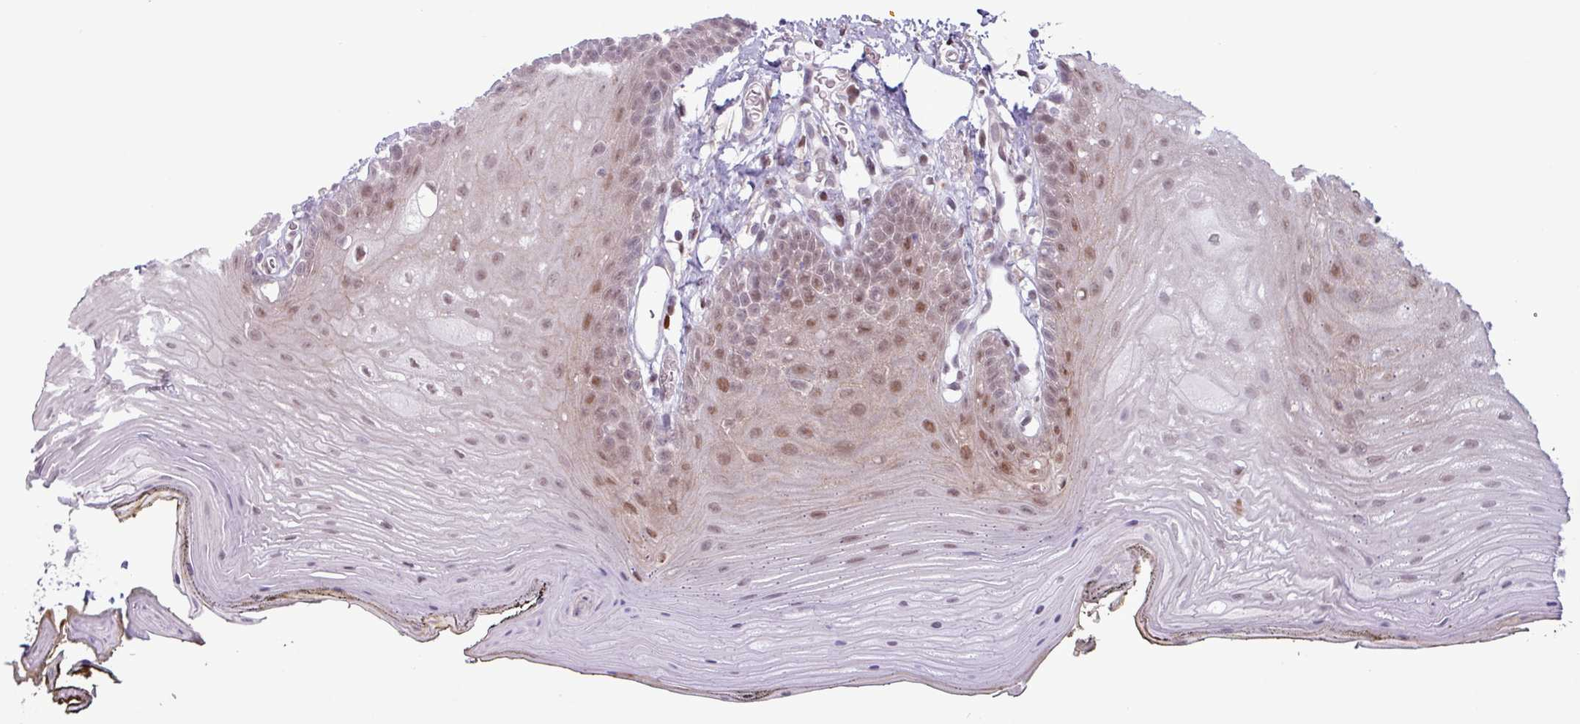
{"staining": {"intensity": "moderate", "quantity": ">75%", "location": "cytoplasmic/membranous,nuclear"}, "tissue": "oral mucosa", "cell_type": "Squamous epithelial cells", "image_type": "normal", "snomed": [{"axis": "morphology", "description": "Normal tissue, NOS"}, {"axis": "morphology", "description": "Squamous cell carcinoma, NOS"}, {"axis": "topography", "description": "Oral tissue"}, {"axis": "topography", "description": "Head-Neck"}], "caption": "Normal oral mucosa shows moderate cytoplasmic/membranous,nuclear staining in approximately >75% of squamous epithelial cells.", "gene": "NOTCH2", "patient": {"sex": "female", "age": 81}}